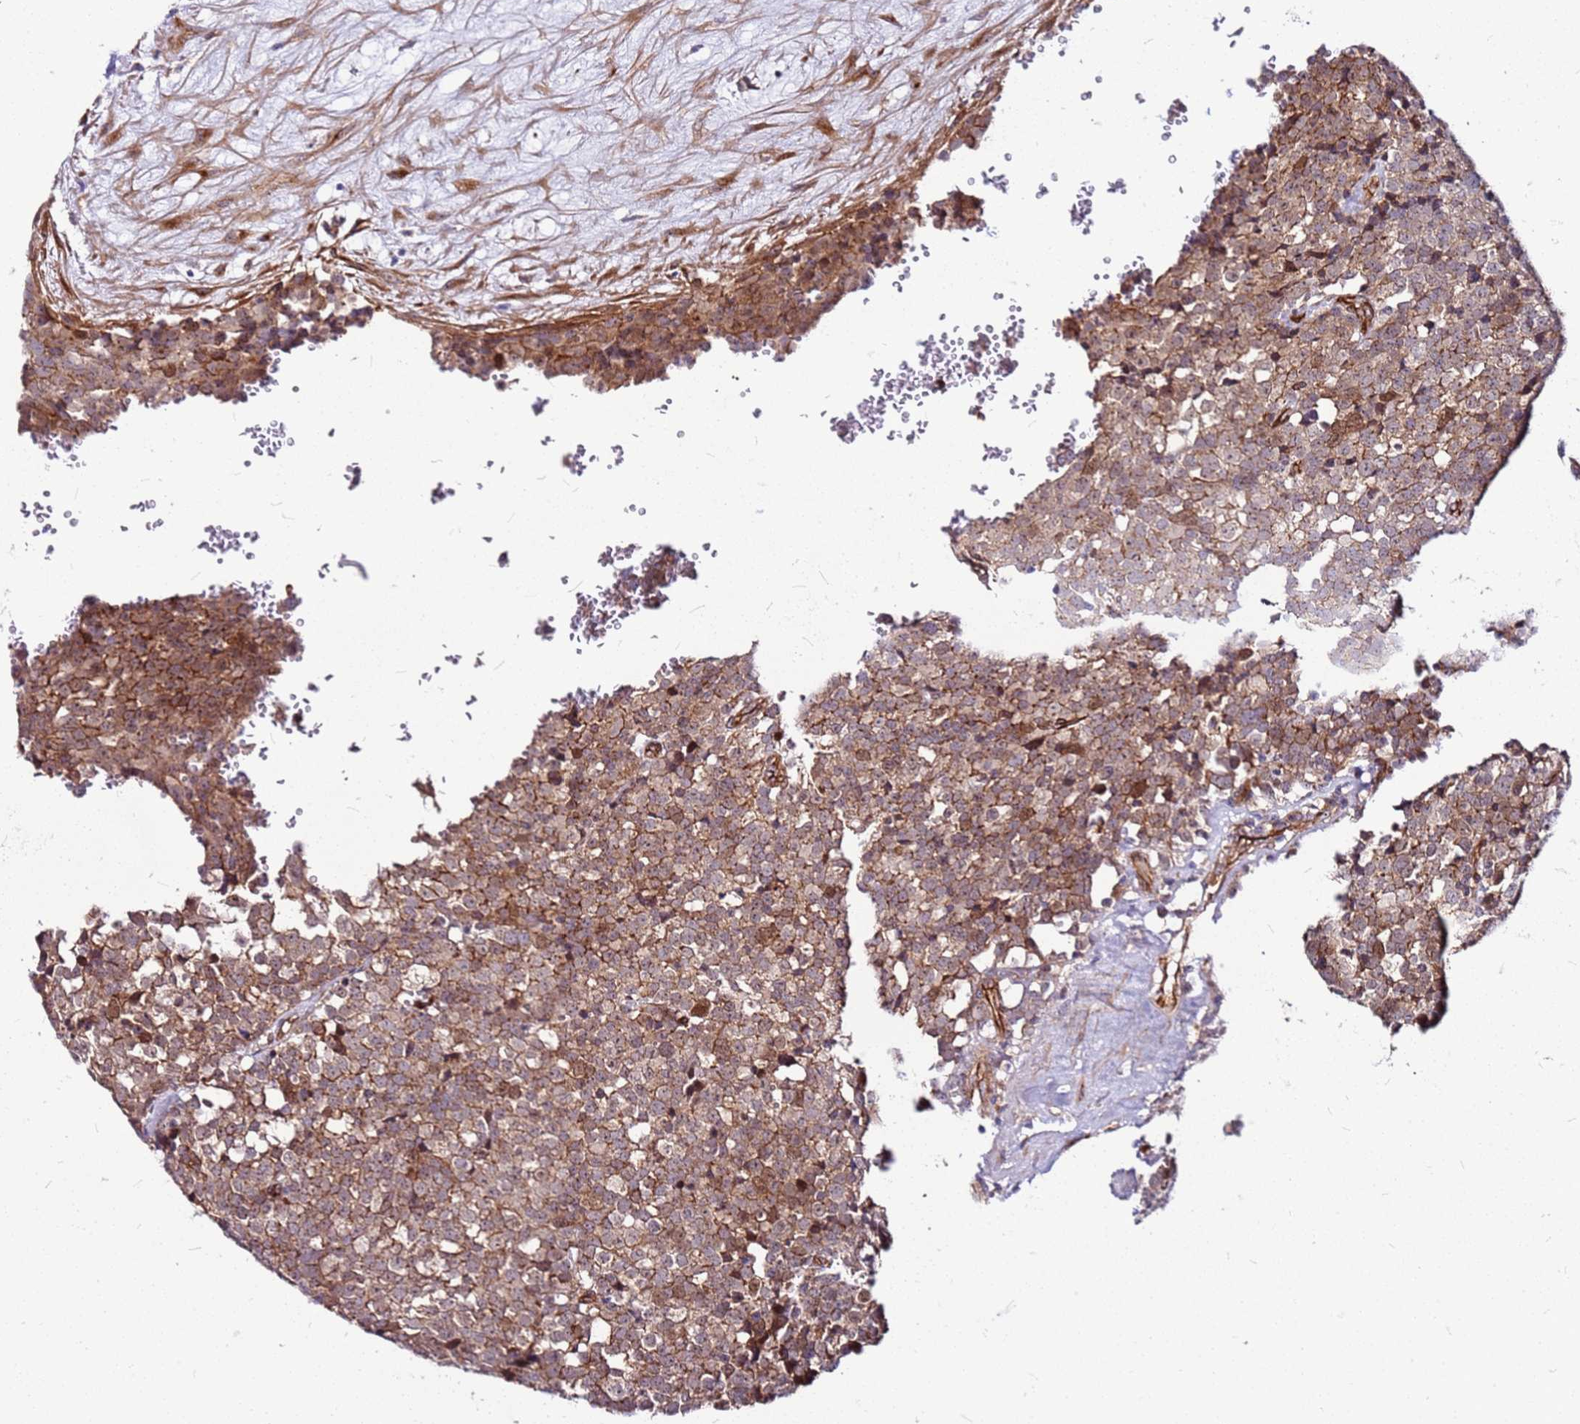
{"staining": {"intensity": "moderate", "quantity": ">75%", "location": "cytoplasmic/membranous"}, "tissue": "testis cancer", "cell_type": "Tumor cells", "image_type": "cancer", "snomed": [{"axis": "morphology", "description": "Seminoma, NOS"}, {"axis": "topography", "description": "Testis"}], "caption": "High-power microscopy captured an IHC photomicrograph of testis cancer (seminoma), revealing moderate cytoplasmic/membranous expression in approximately >75% of tumor cells.", "gene": "TOPAZ1", "patient": {"sex": "male", "age": 71}}